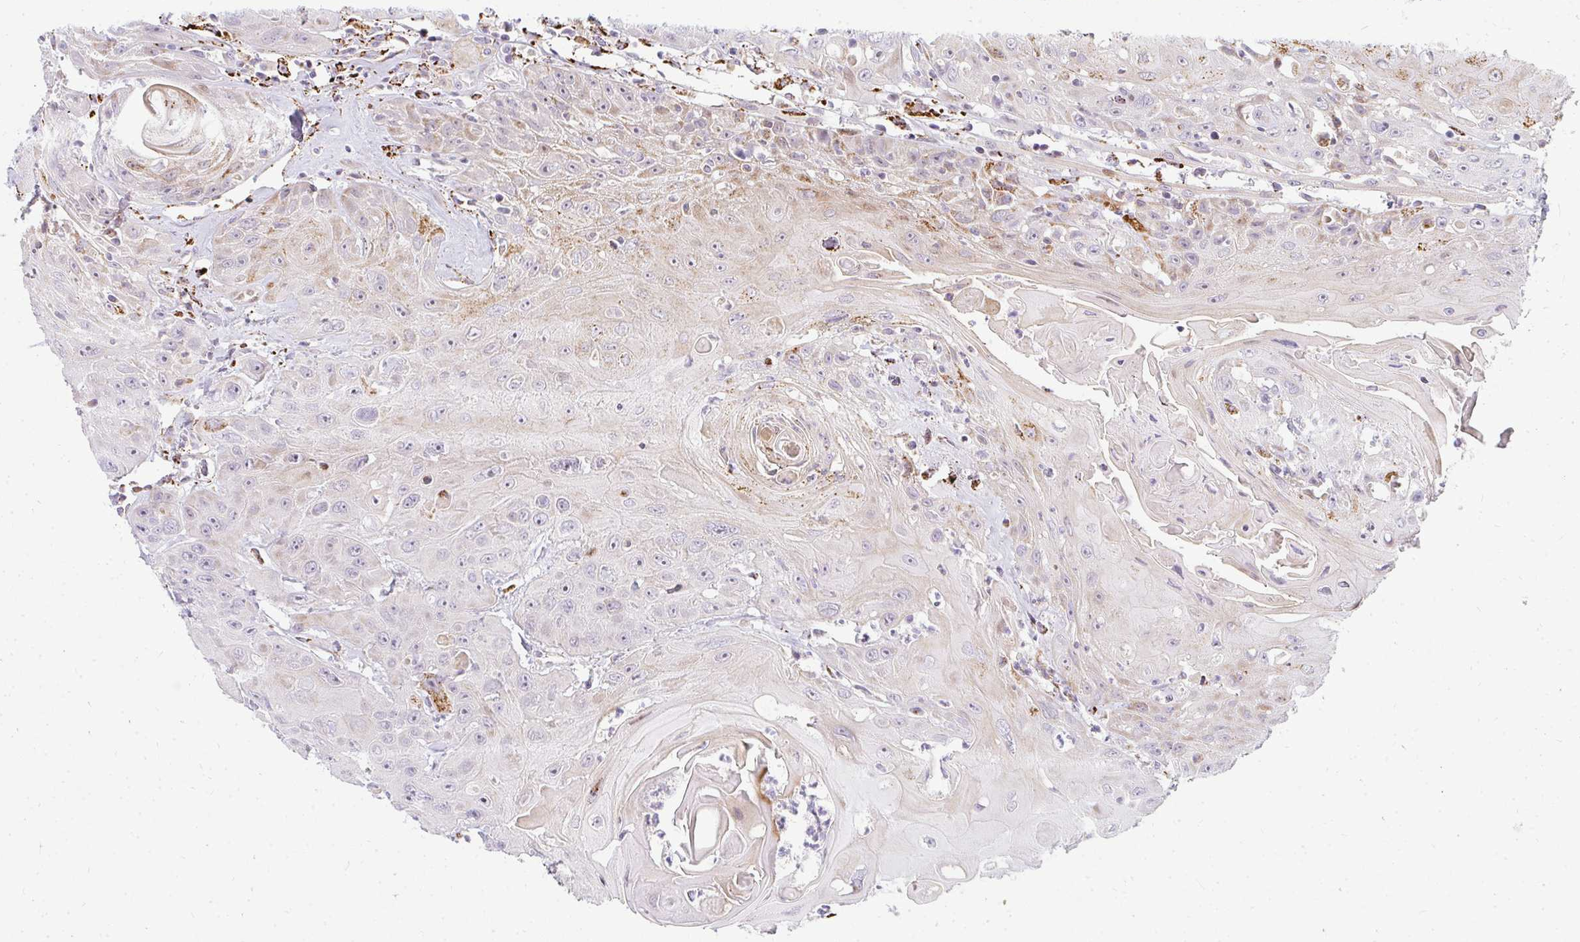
{"staining": {"intensity": "moderate", "quantity": "<25%", "location": "cytoplasmic/membranous"}, "tissue": "head and neck cancer", "cell_type": "Tumor cells", "image_type": "cancer", "snomed": [{"axis": "morphology", "description": "Squamous cell carcinoma, NOS"}, {"axis": "topography", "description": "Head-Neck"}], "caption": "A micrograph showing moderate cytoplasmic/membranous expression in approximately <25% of tumor cells in head and neck cancer (squamous cell carcinoma), as visualized by brown immunohistochemical staining.", "gene": "PLA2G5", "patient": {"sex": "female", "age": 59}}